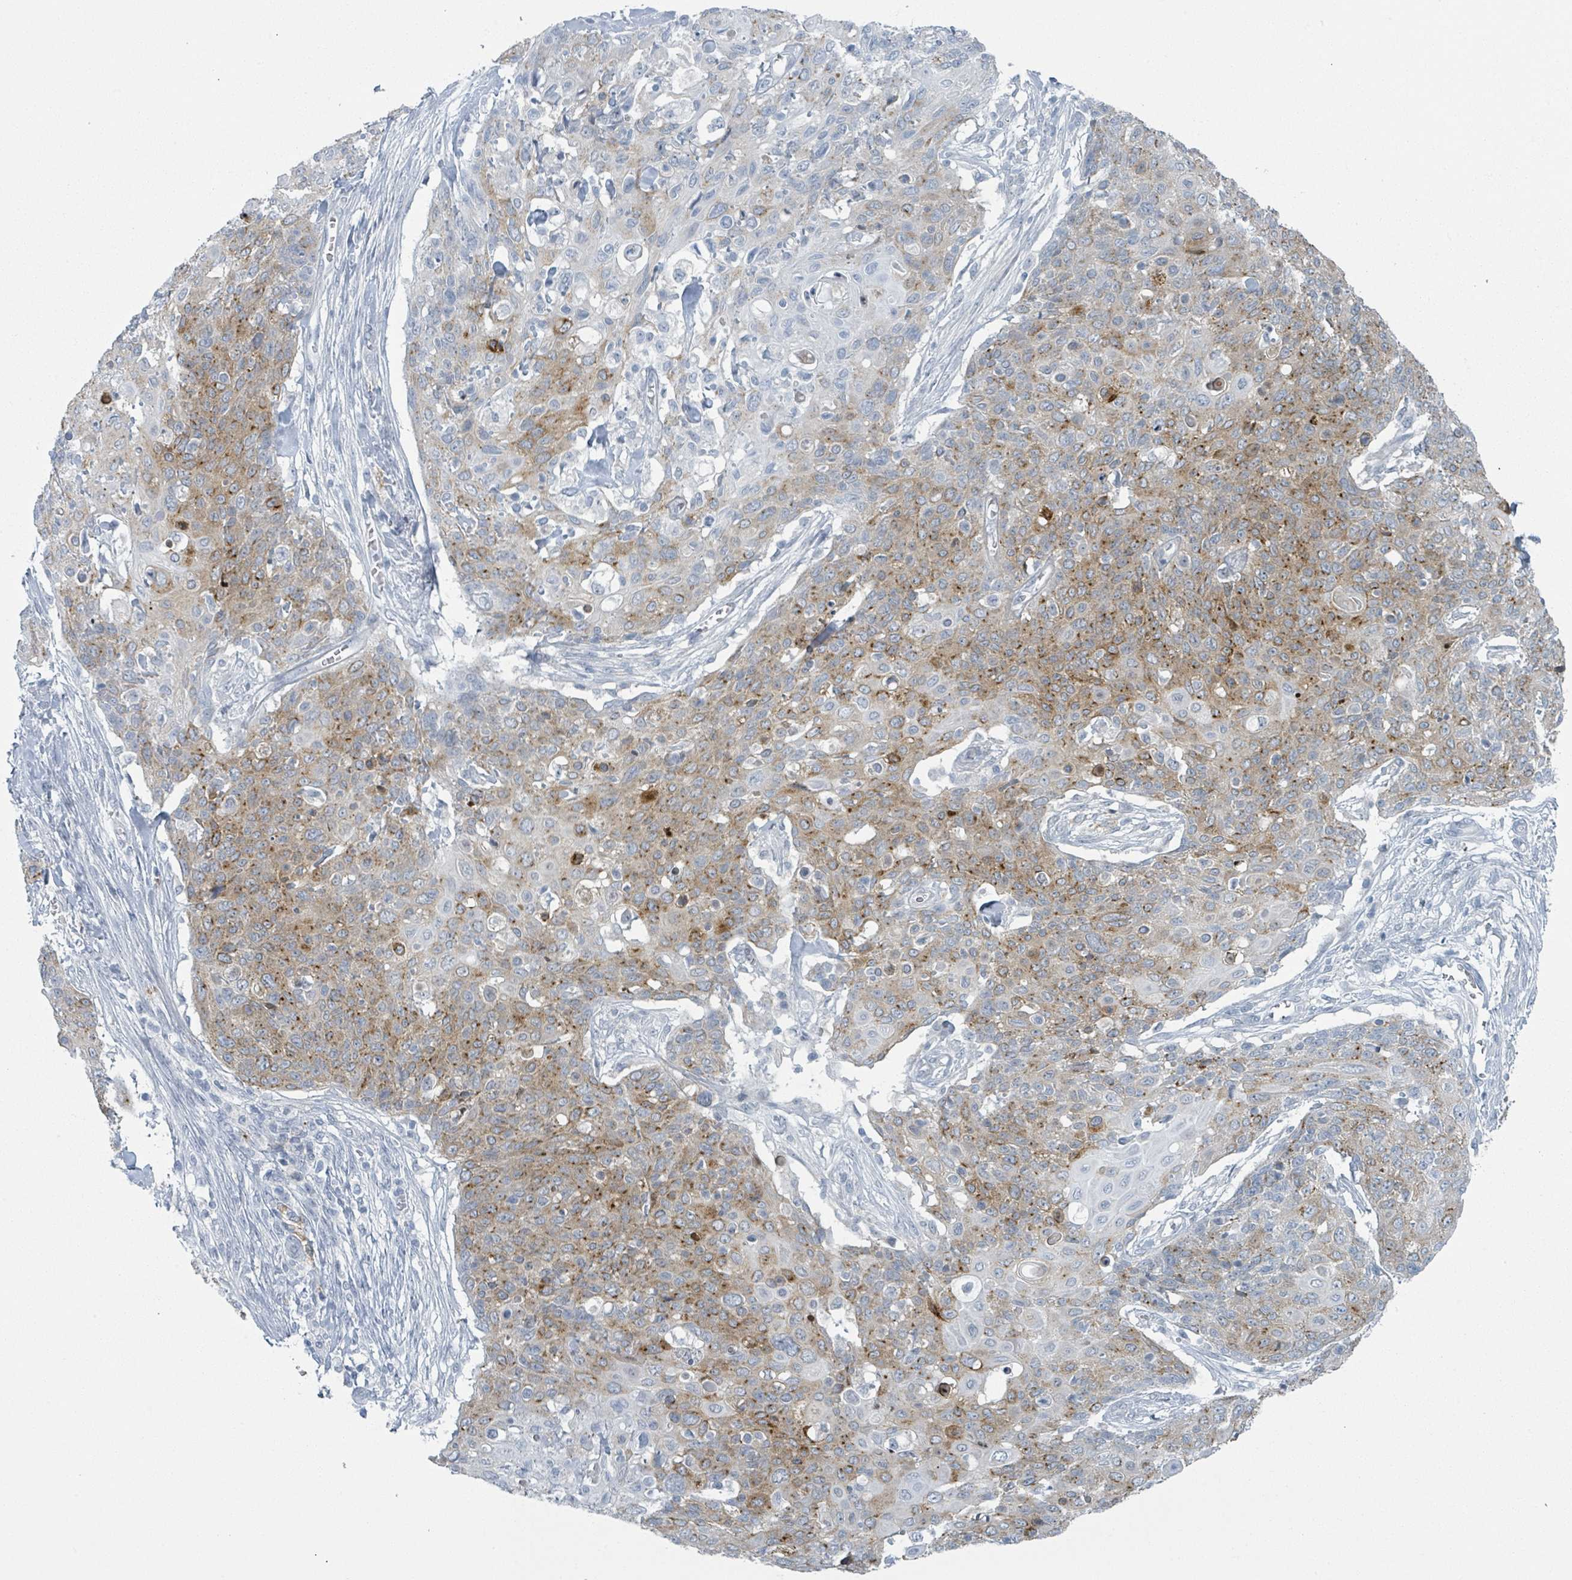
{"staining": {"intensity": "strong", "quantity": "25%-75%", "location": "cytoplasmic/membranous"}, "tissue": "skin cancer", "cell_type": "Tumor cells", "image_type": "cancer", "snomed": [{"axis": "morphology", "description": "Squamous cell carcinoma, NOS"}, {"axis": "topography", "description": "Skin"}, {"axis": "topography", "description": "Vulva"}], "caption": "Strong cytoplasmic/membranous positivity is seen in approximately 25%-75% of tumor cells in skin cancer.", "gene": "GPR15LG", "patient": {"sex": "female", "age": 85}}